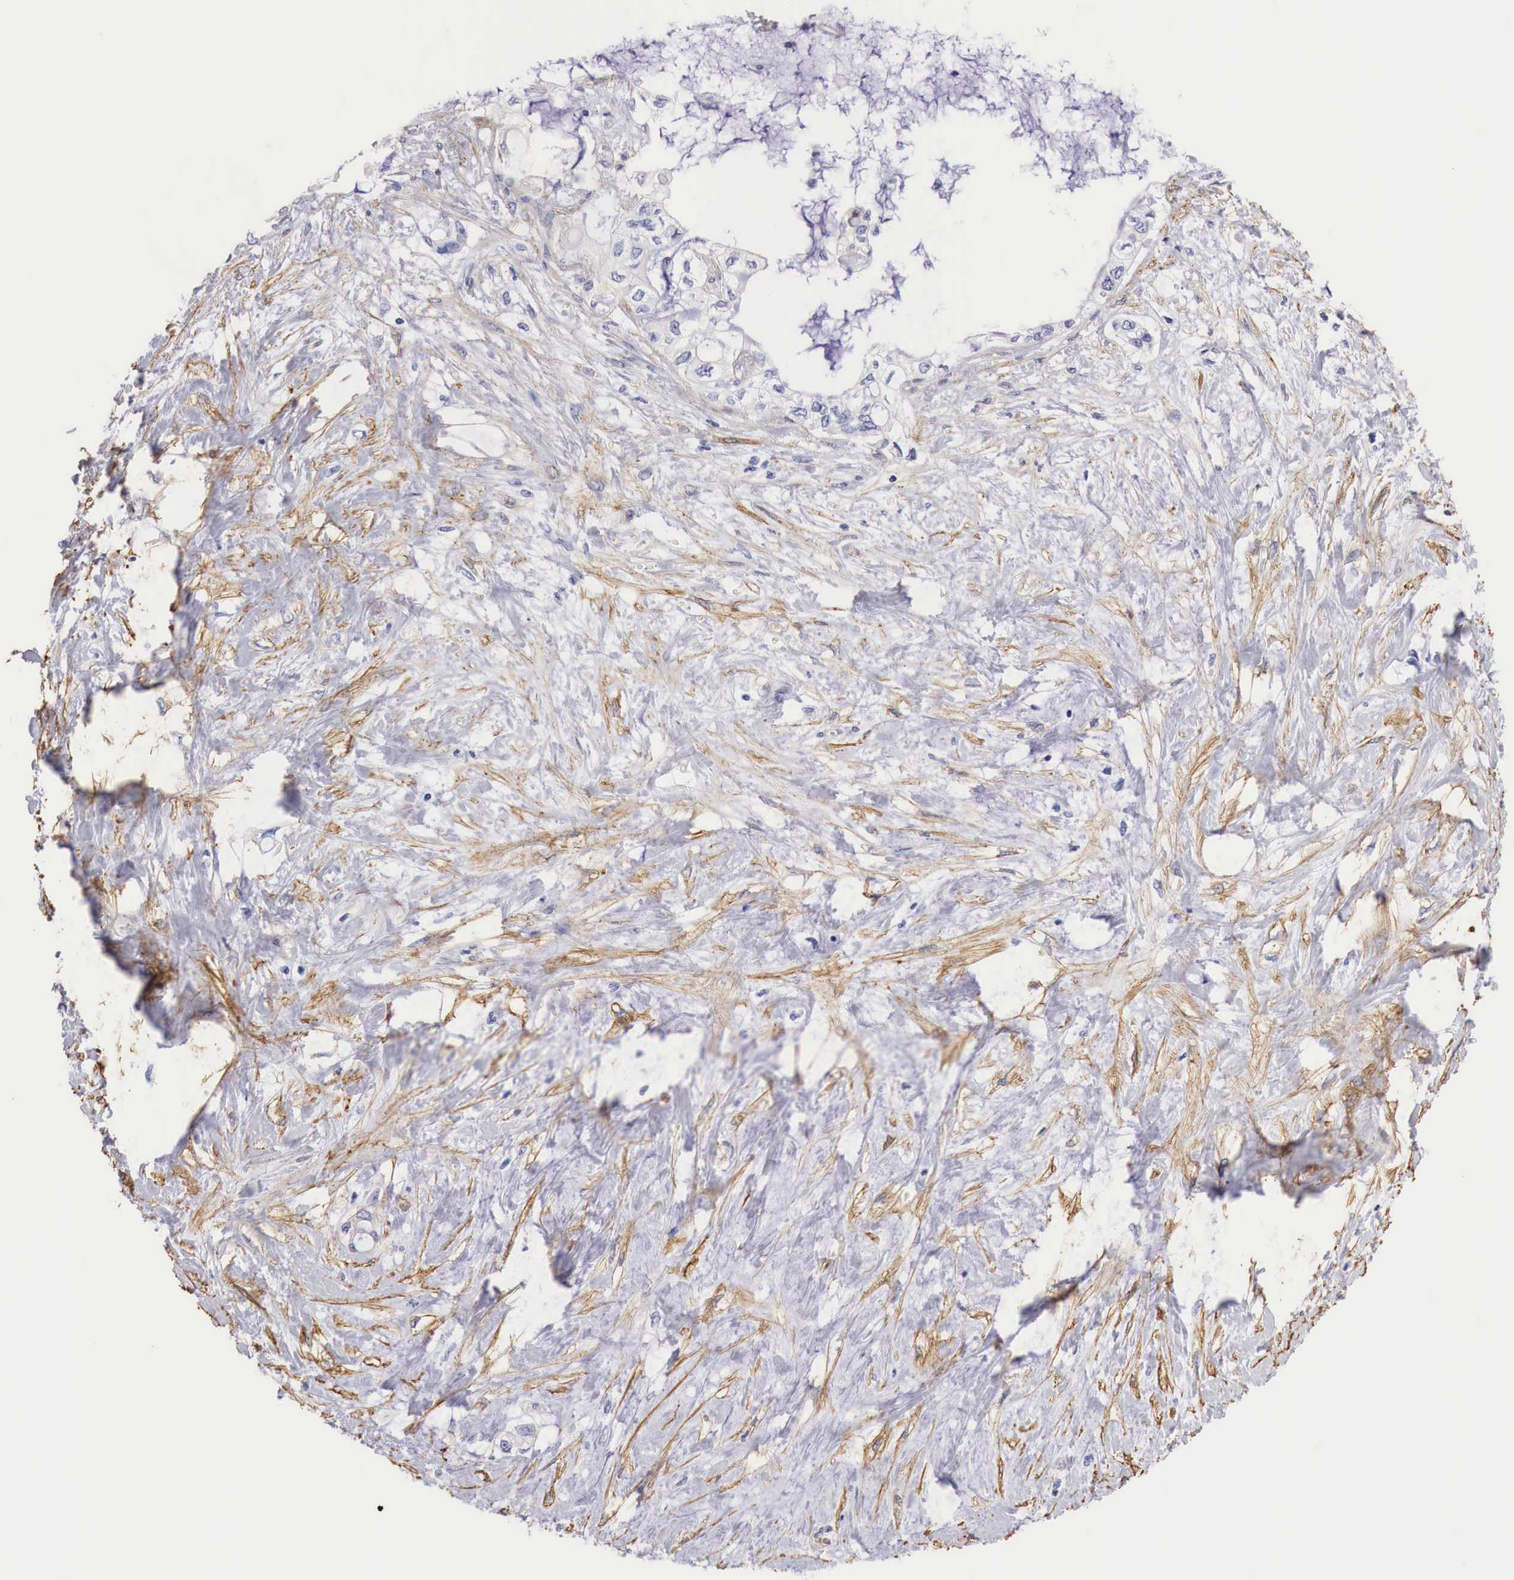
{"staining": {"intensity": "negative", "quantity": "none", "location": "none"}, "tissue": "pancreatic cancer", "cell_type": "Tumor cells", "image_type": "cancer", "snomed": [{"axis": "morphology", "description": "Adenocarcinoma, NOS"}, {"axis": "topography", "description": "Pancreas"}], "caption": "Pancreatic cancer was stained to show a protein in brown. There is no significant staining in tumor cells.", "gene": "TPM1", "patient": {"sex": "female", "age": 70}}